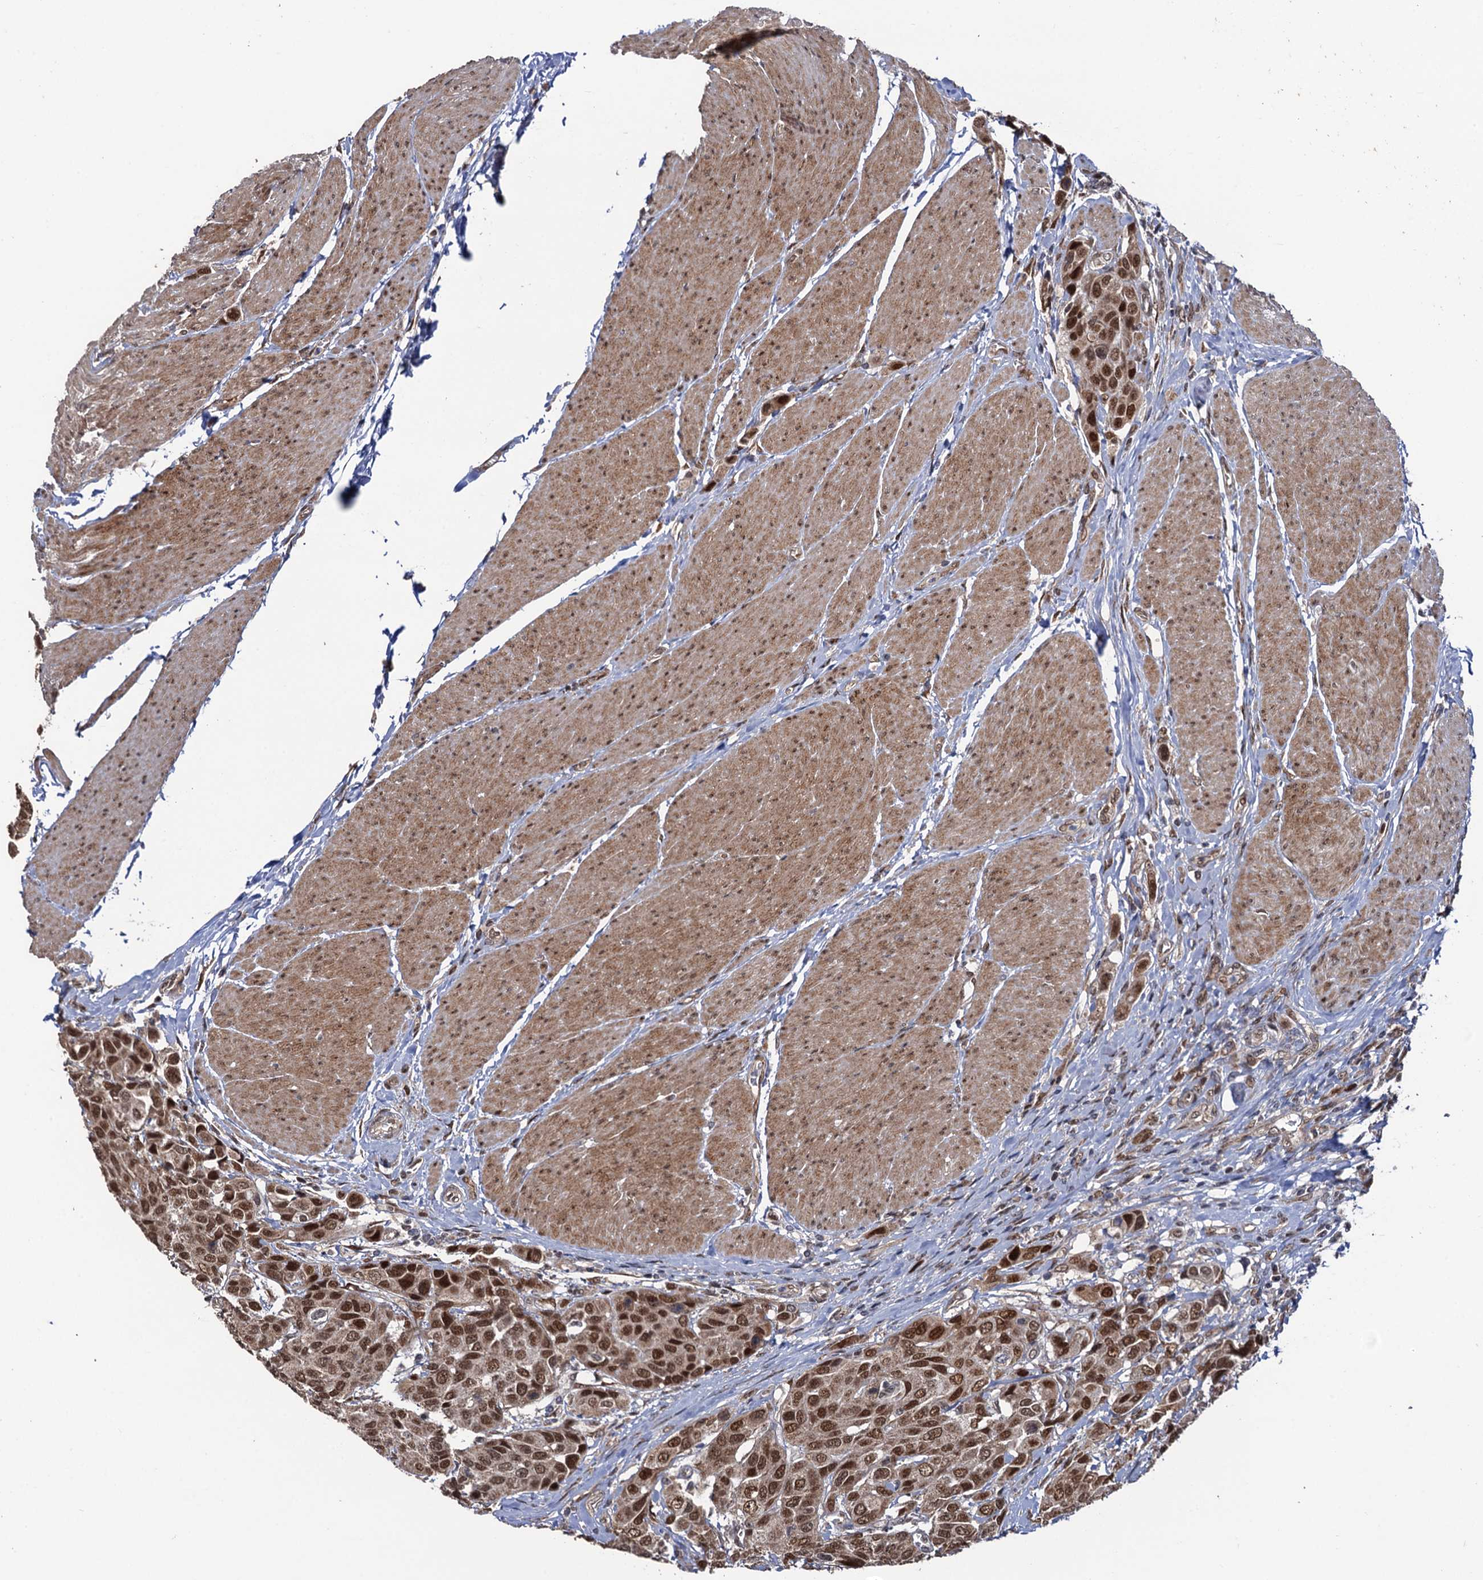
{"staining": {"intensity": "moderate", "quantity": ">75%", "location": "cytoplasmic/membranous,nuclear"}, "tissue": "urothelial cancer", "cell_type": "Tumor cells", "image_type": "cancer", "snomed": [{"axis": "morphology", "description": "Urothelial carcinoma, High grade"}, {"axis": "topography", "description": "Urinary bladder"}], "caption": "Immunohistochemical staining of human urothelial carcinoma (high-grade) reveals moderate cytoplasmic/membranous and nuclear protein positivity in approximately >75% of tumor cells.", "gene": "LRRC63", "patient": {"sex": "male", "age": 50}}